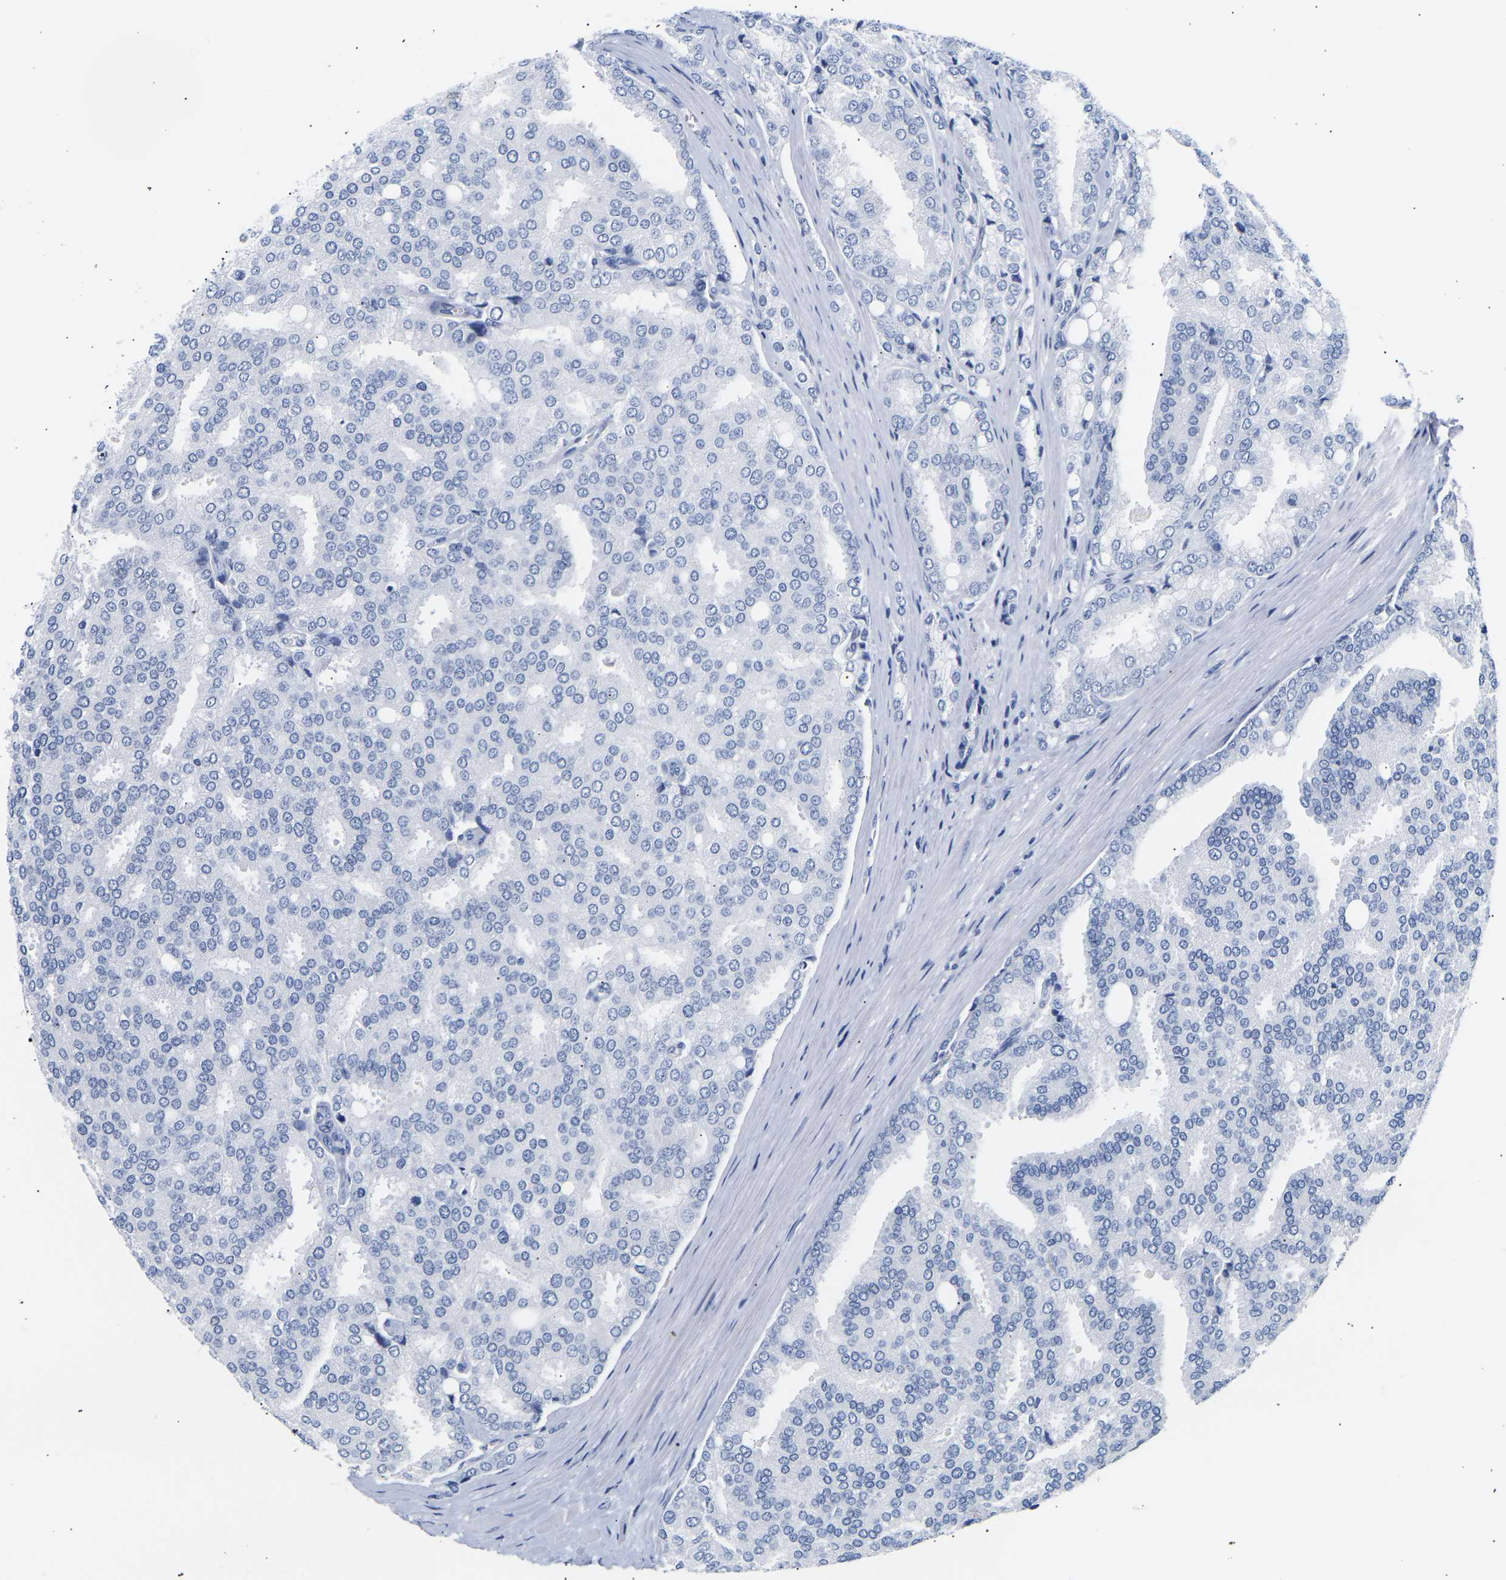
{"staining": {"intensity": "negative", "quantity": "none", "location": "none"}, "tissue": "prostate cancer", "cell_type": "Tumor cells", "image_type": "cancer", "snomed": [{"axis": "morphology", "description": "Adenocarcinoma, High grade"}, {"axis": "topography", "description": "Prostate"}], "caption": "Tumor cells show no significant protein positivity in prostate cancer.", "gene": "SPINK2", "patient": {"sex": "male", "age": 50}}